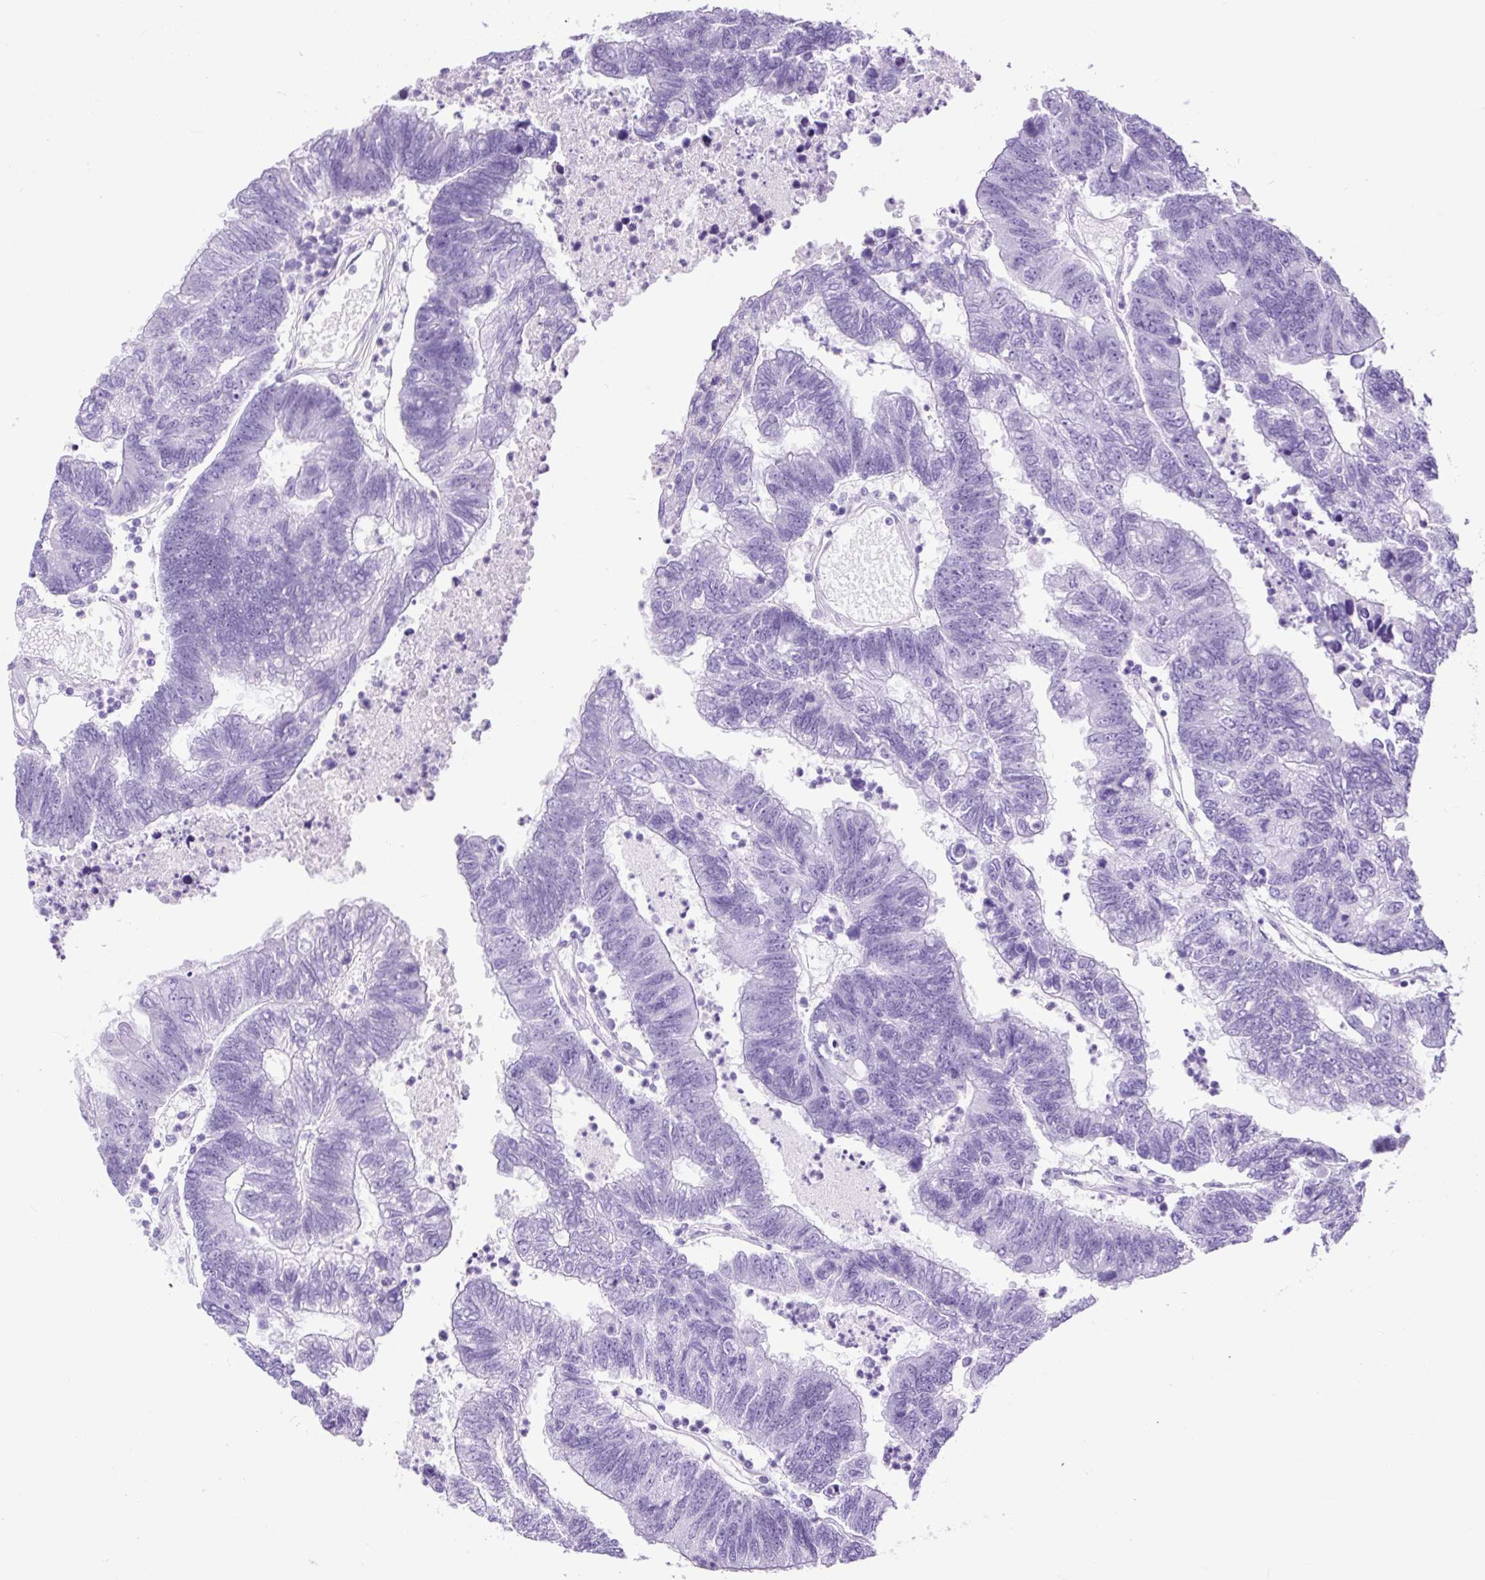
{"staining": {"intensity": "negative", "quantity": "none", "location": "none"}, "tissue": "colorectal cancer", "cell_type": "Tumor cells", "image_type": "cancer", "snomed": [{"axis": "morphology", "description": "Adenocarcinoma, NOS"}, {"axis": "topography", "description": "Colon"}], "caption": "DAB immunohistochemical staining of colorectal cancer demonstrates no significant expression in tumor cells.", "gene": "PDIA2", "patient": {"sex": "female", "age": 48}}